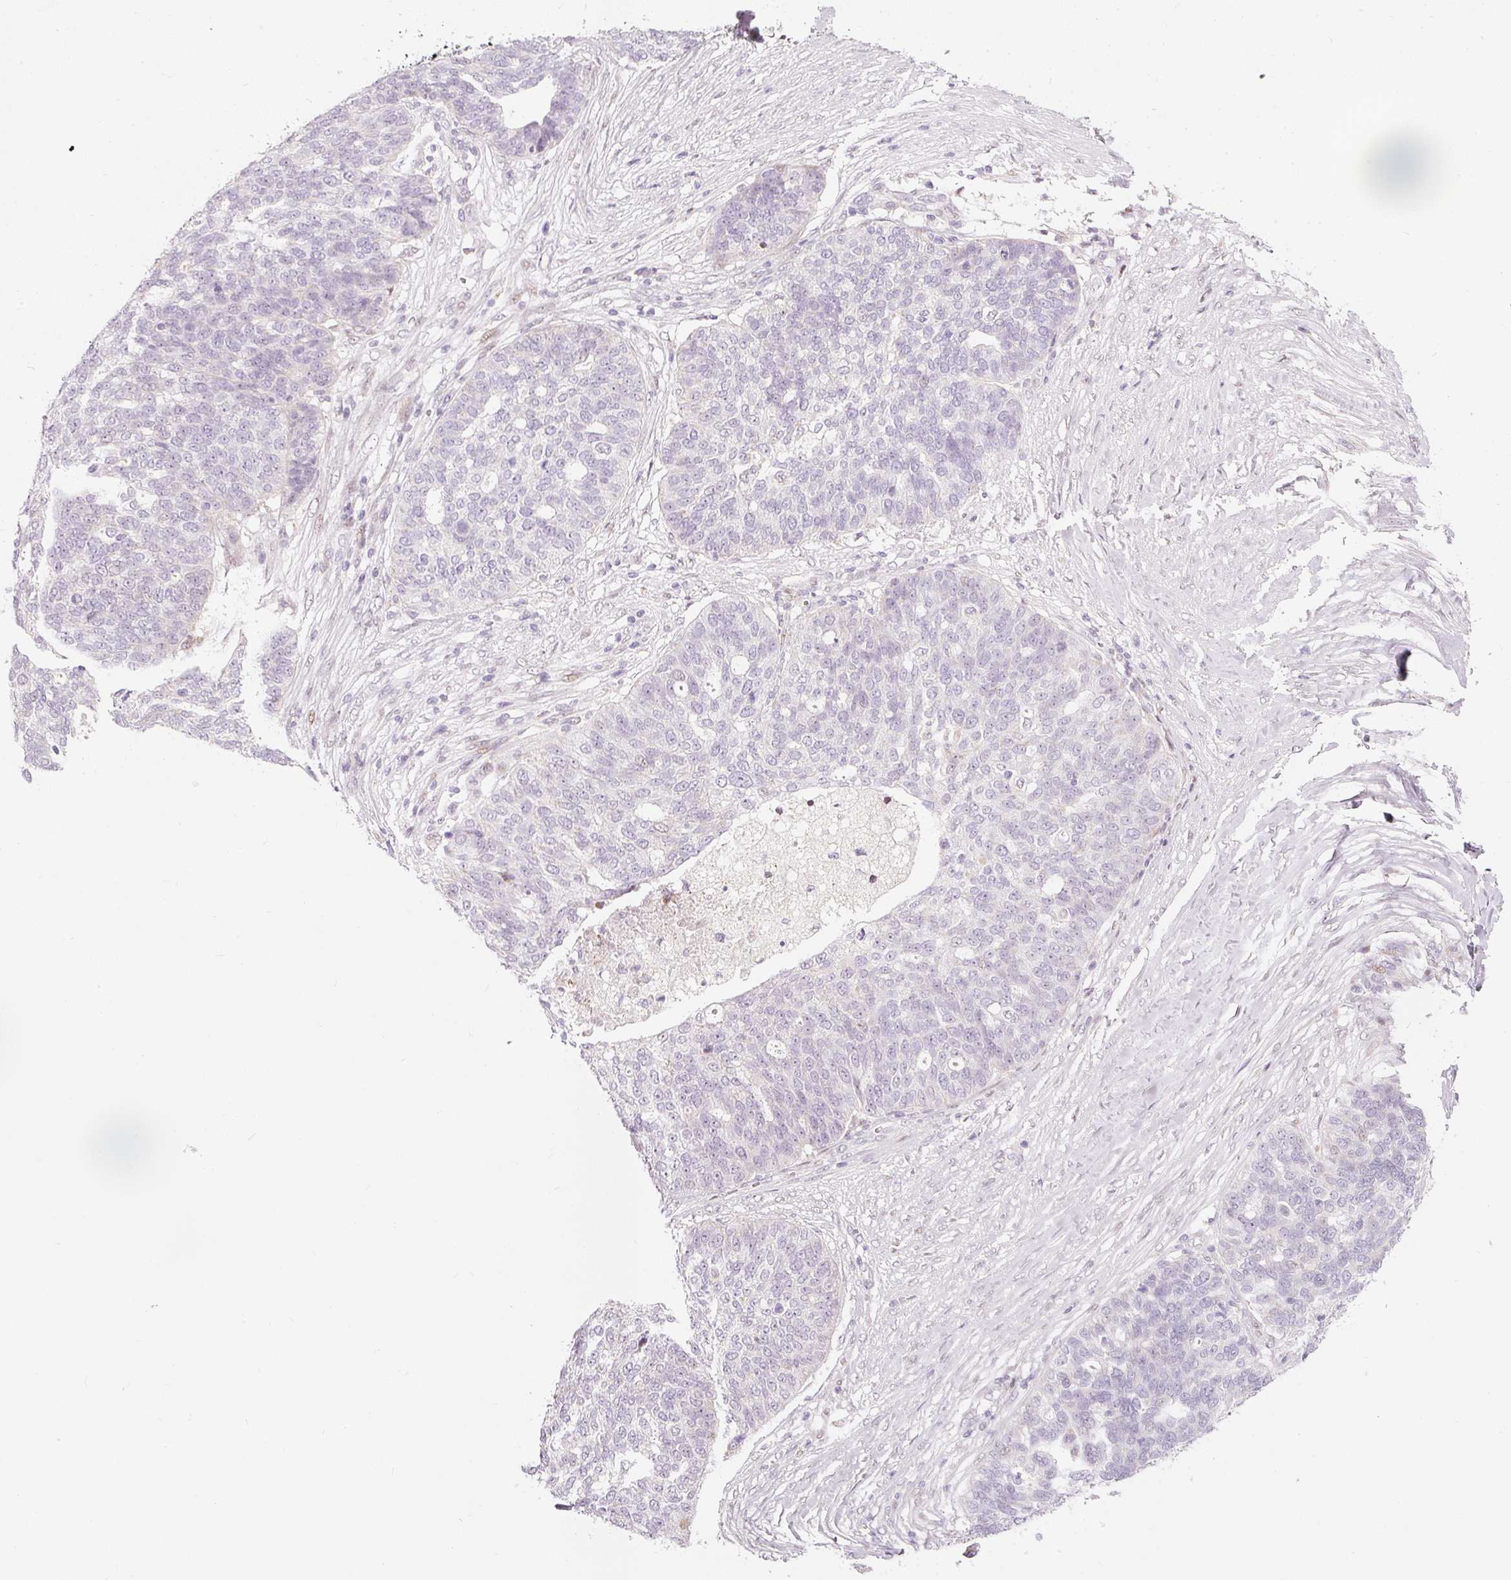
{"staining": {"intensity": "negative", "quantity": "none", "location": "none"}, "tissue": "ovarian cancer", "cell_type": "Tumor cells", "image_type": "cancer", "snomed": [{"axis": "morphology", "description": "Cystadenocarcinoma, serous, NOS"}, {"axis": "topography", "description": "Ovary"}], "caption": "Image shows no significant protein staining in tumor cells of serous cystadenocarcinoma (ovarian). The staining is performed using DAB brown chromogen with nuclei counter-stained in using hematoxylin.", "gene": "RNF39", "patient": {"sex": "female", "age": 59}}